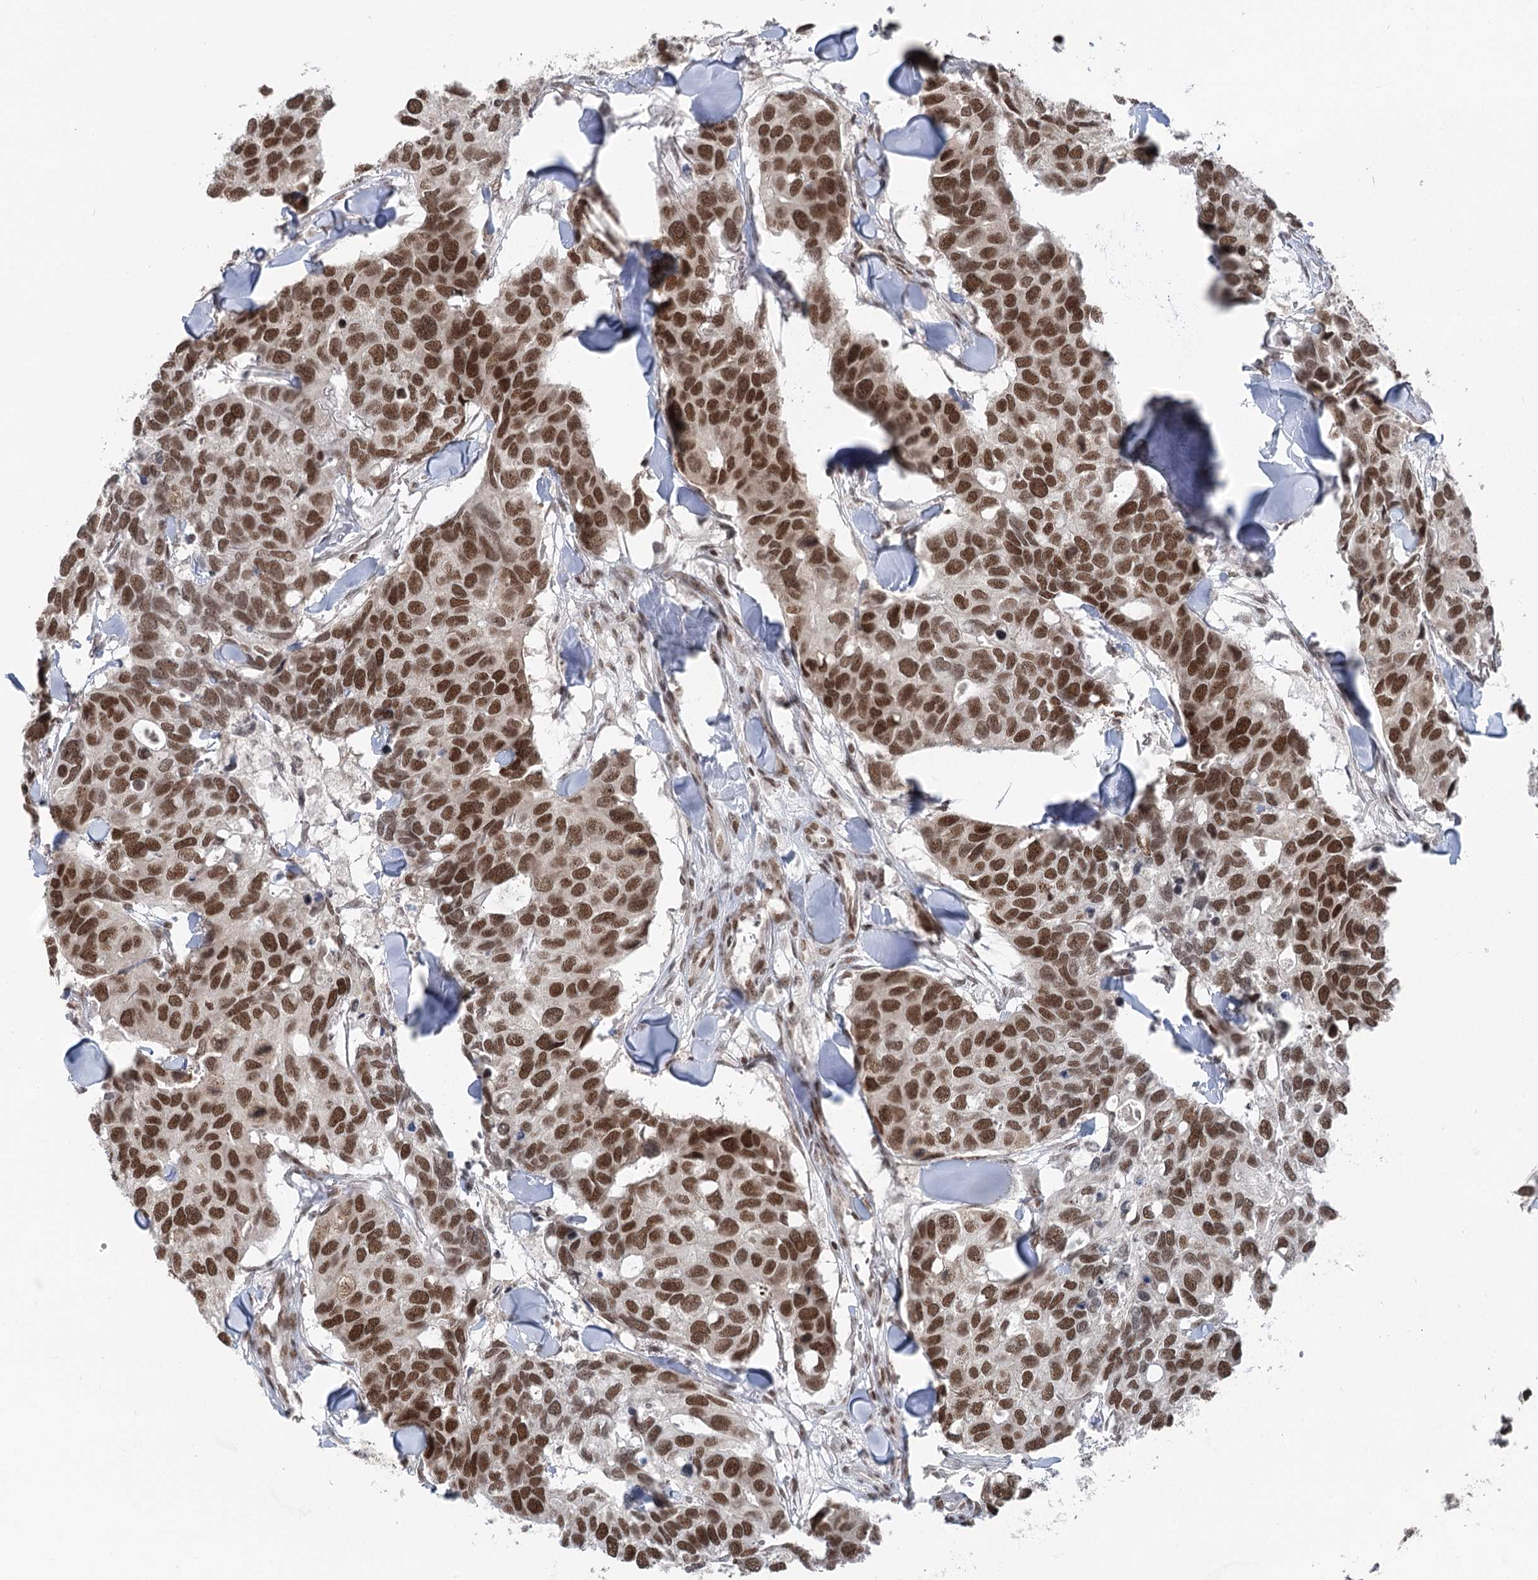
{"staining": {"intensity": "strong", "quantity": ">75%", "location": "nuclear"}, "tissue": "breast cancer", "cell_type": "Tumor cells", "image_type": "cancer", "snomed": [{"axis": "morphology", "description": "Duct carcinoma"}, {"axis": "topography", "description": "Breast"}], "caption": "Tumor cells reveal high levels of strong nuclear positivity in about >75% of cells in human breast cancer.", "gene": "CGGBP1", "patient": {"sex": "female", "age": 83}}